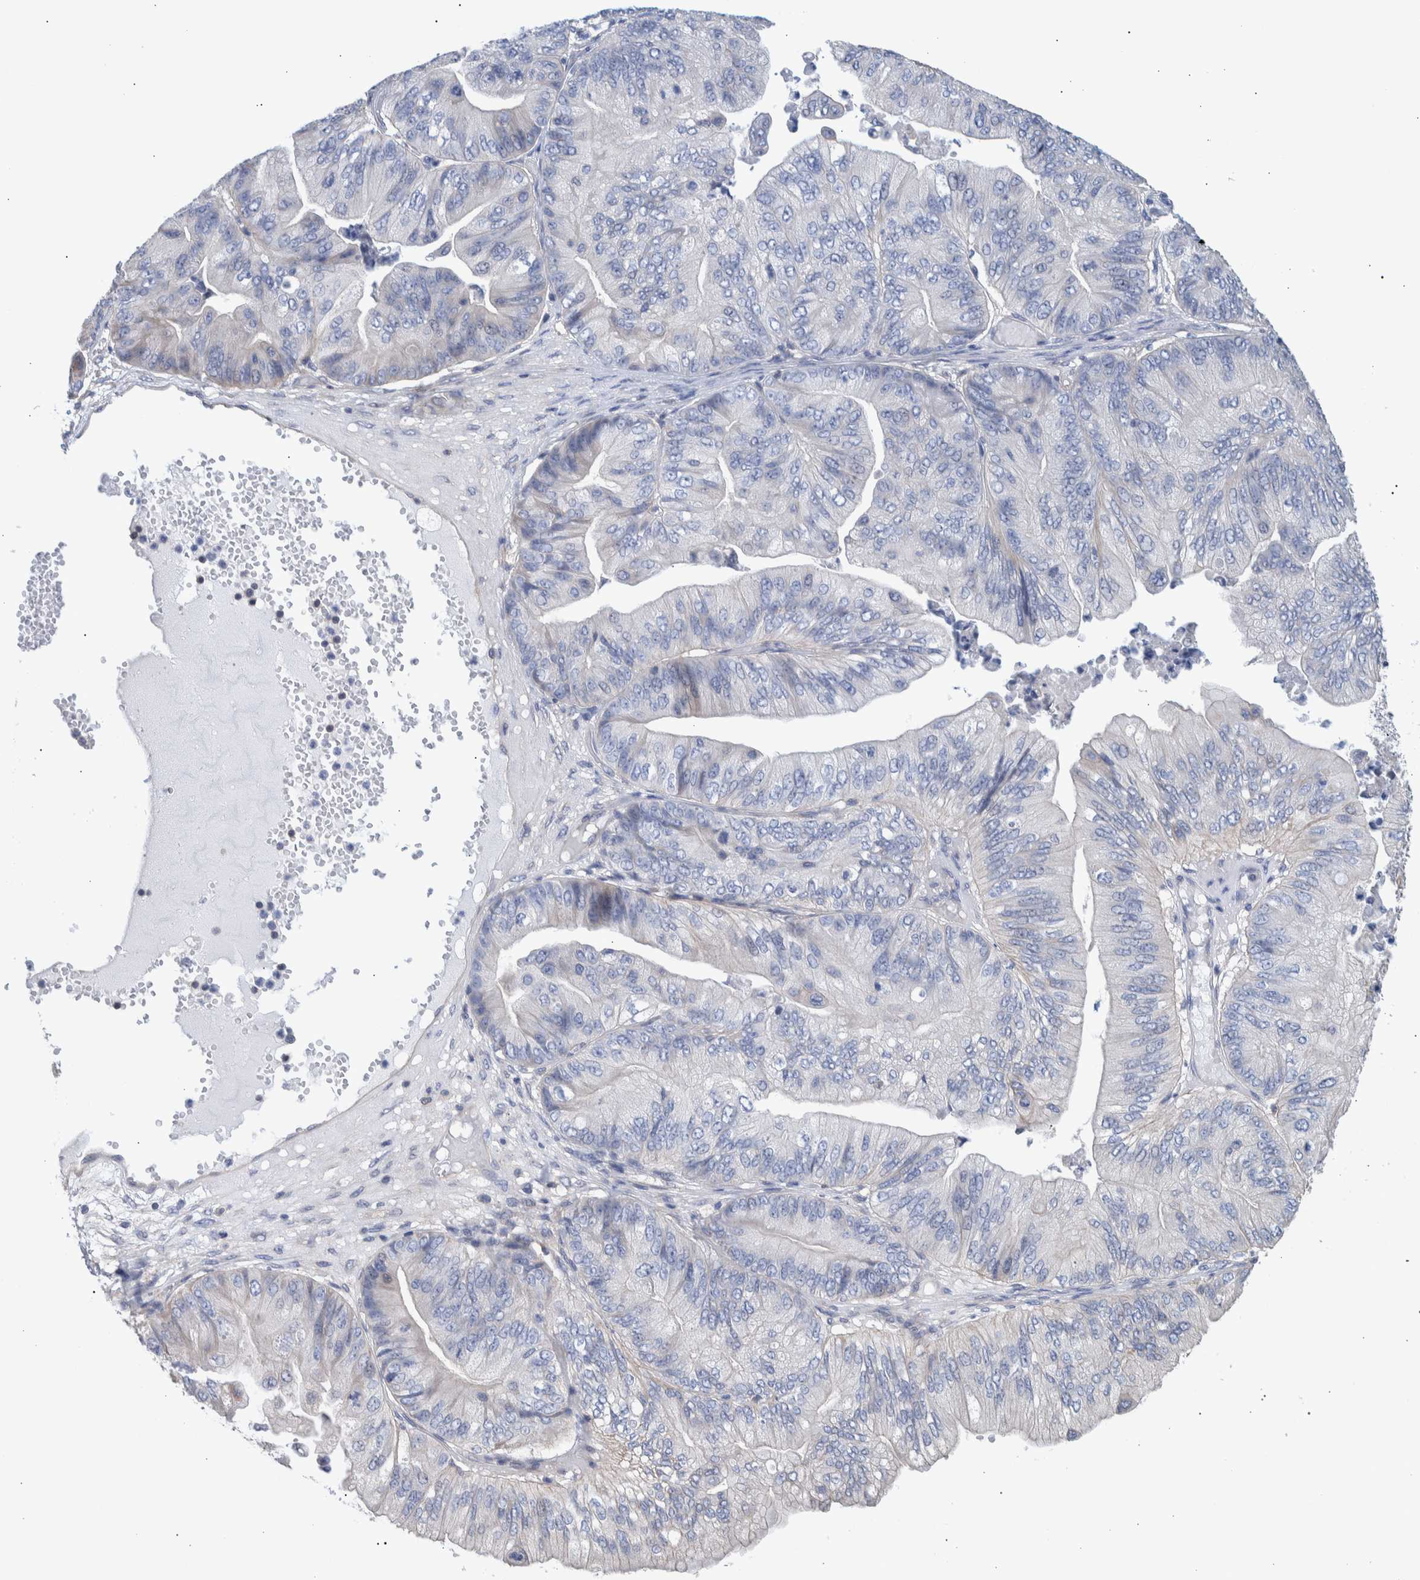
{"staining": {"intensity": "negative", "quantity": "none", "location": "none"}, "tissue": "ovarian cancer", "cell_type": "Tumor cells", "image_type": "cancer", "snomed": [{"axis": "morphology", "description": "Cystadenocarcinoma, mucinous, NOS"}, {"axis": "topography", "description": "Ovary"}], "caption": "DAB immunohistochemical staining of ovarian cancer reveals no significant staining in tumor cells. (DAB (3,3'-diaminobenzidine) immunohistochemistry (IHC) visualized using brightfield microscopy, high magnification).", "gene": "PPP3CC", "patient": {"sex": "female", "age": 61}}